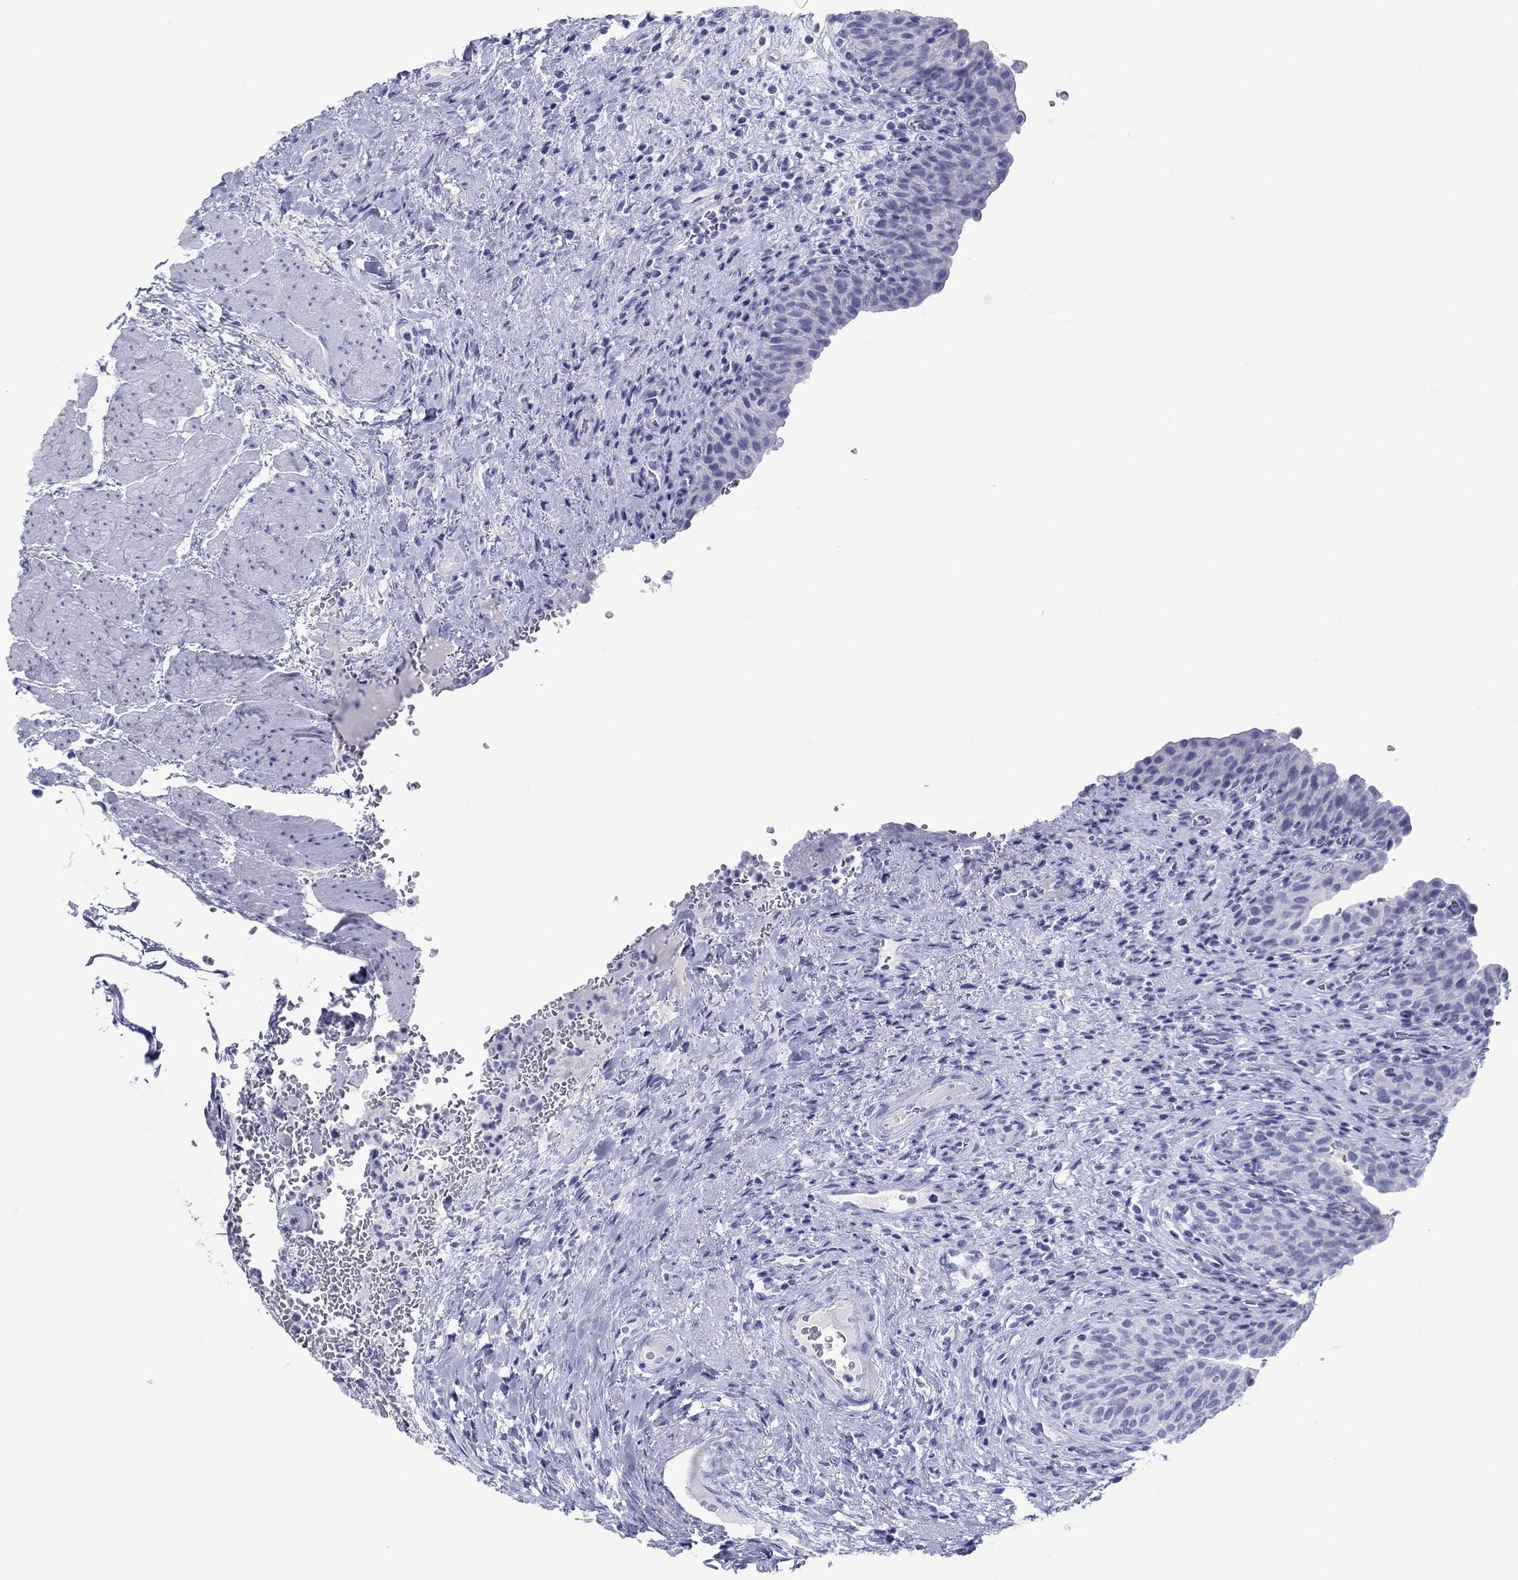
{"staining": {"intensity": "negative", "quantity": "none", "location": "none"}, "tissue": "urinary bladder", "cell_type": "Urothelial cells", "image_type": "normal", "snomed": [{"axis": "morphology", "description": "Normal tissue, NOS"}, {"axis": "topography", "description": "Urinary bladder"}], "caption": "Immunohistochemistry image of normal urinary bladder: urinary bladder stained with DAB shows no significant protein positivity in urothelial cells.", "gene": "ATP4A", "patient": {"sex": "male", "age": 66}}